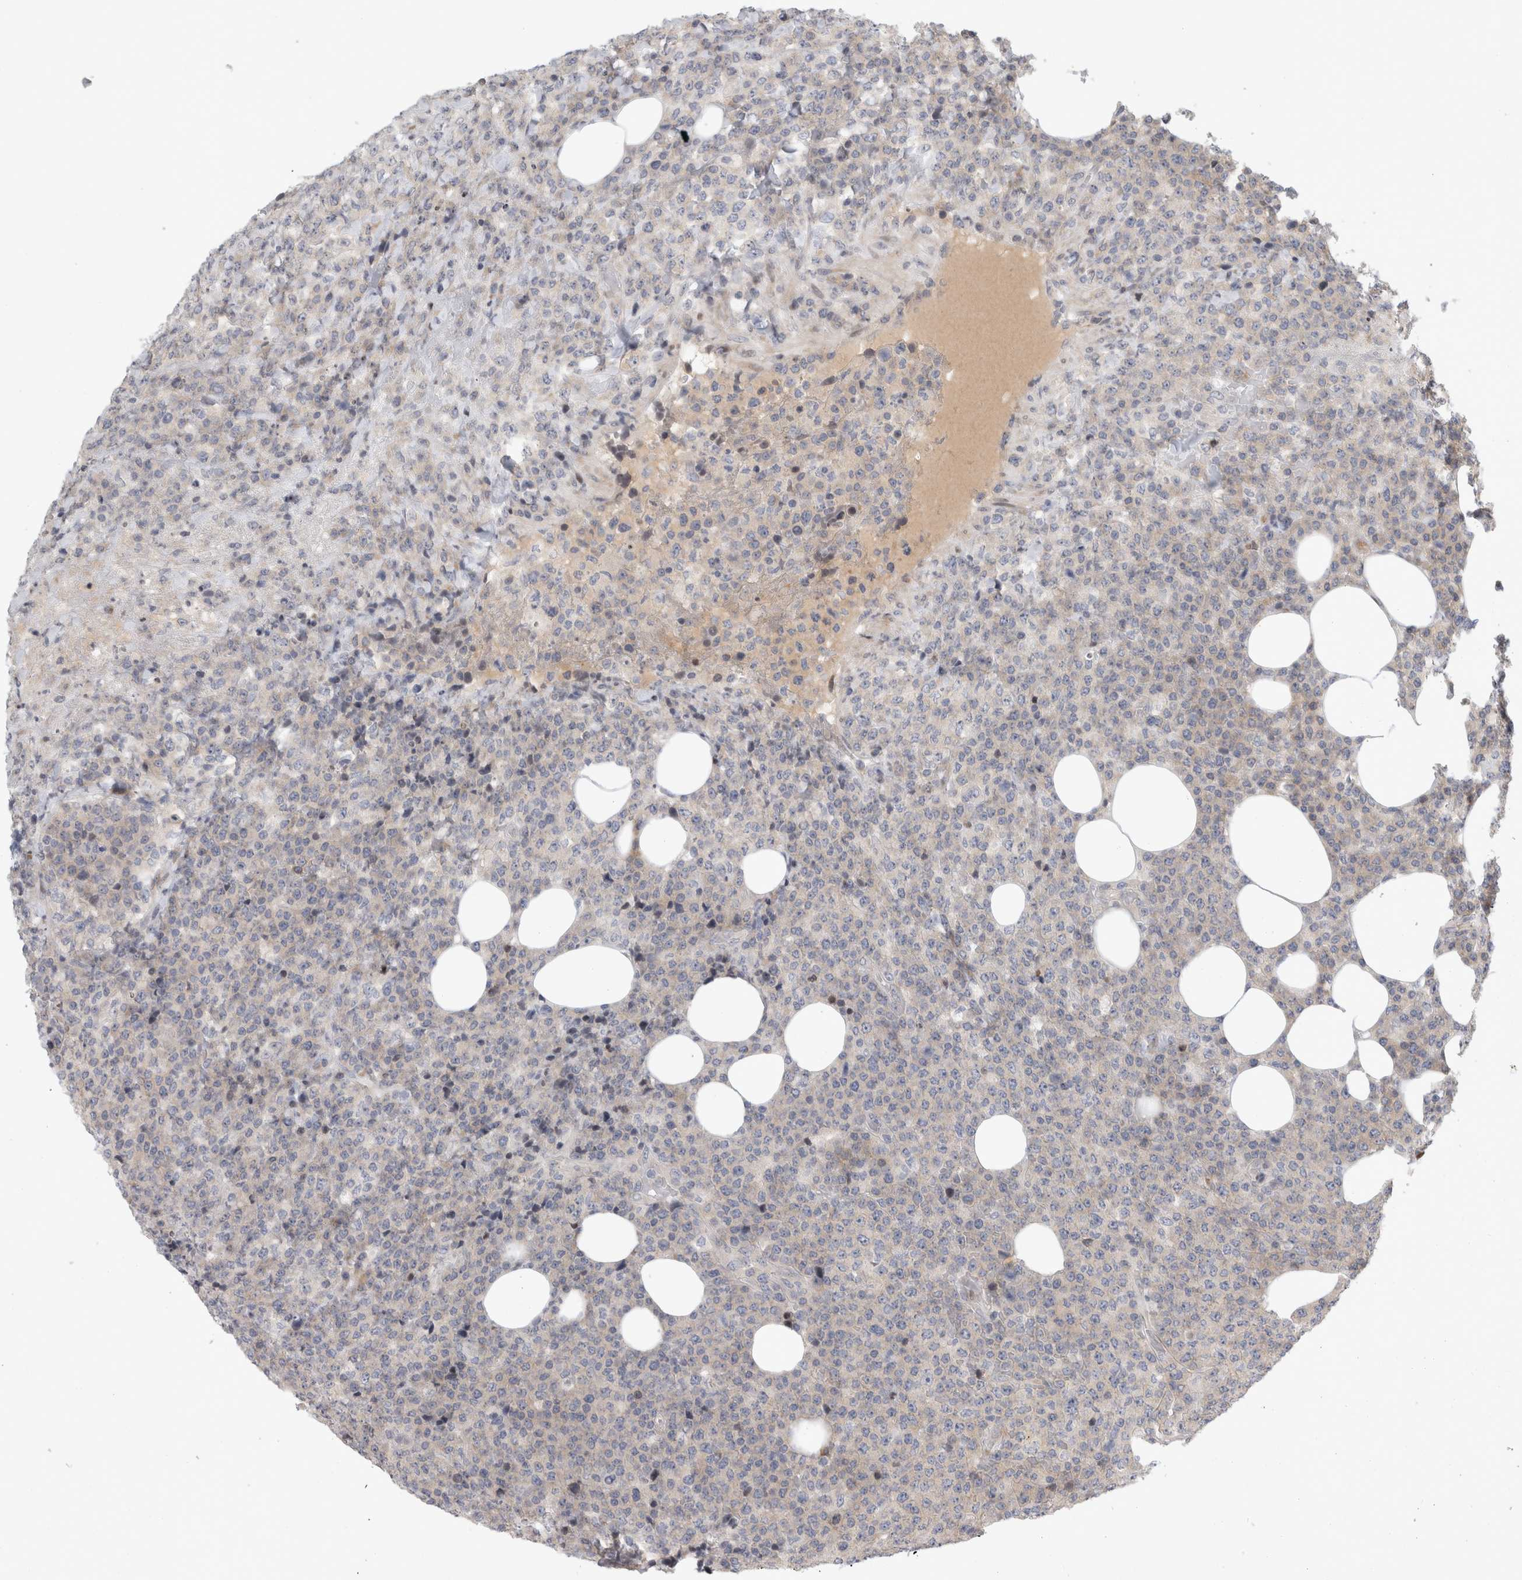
{"staining": {"intensity": "negative", "quantity": "none", "location": "none"}, "tissue": "lymphoma", "cell_type": "Tumor cells", "image_type": "cancer", "snomed": [{"axis": "morphology", "description": "Malignant lymphoma, non-Hodgkin's type, High grade"}, {"axis": "topography", "description": "Lymph node"}], "caption": "Immunohistochemical staining of human lymphoma demonstrates no significant expression in tumor cells.", "gene": "UTP25", "patient": {"sex": "male", "age": 13}}